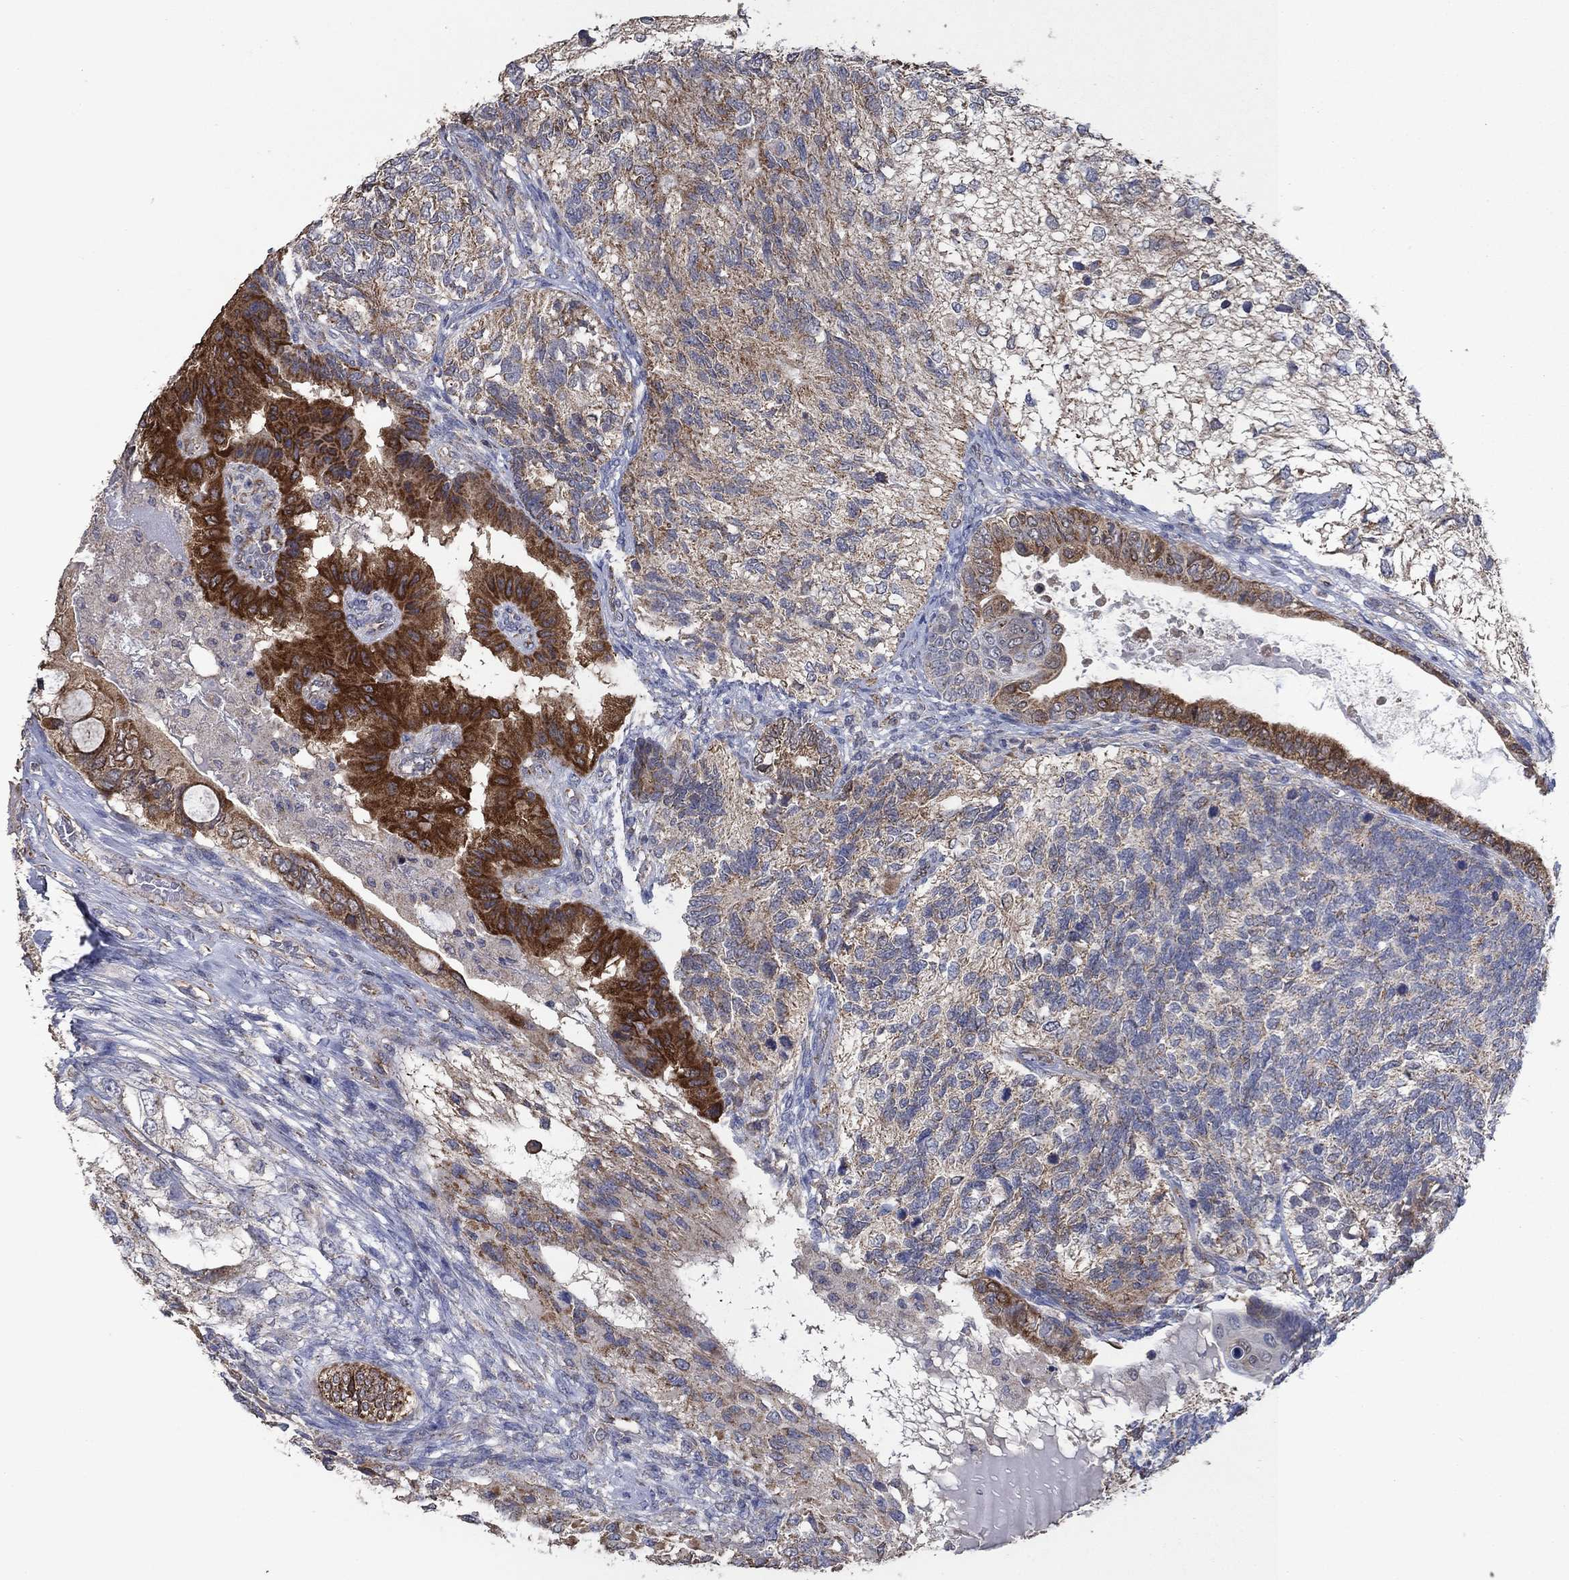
{"staining": {"intensity": "strong", "quantity": "25%-75%", "location": "cytoplasmic/membranous"}, "tissue": "testis cancer", "cell_type": "Tumor cells", "image_type": "cancer", "snomed": [{"axis": "morphology", "description": "Seminoma, NOS"}, {"axis": "morphology", "description": "Carcinoma, Embryonal, NOS"}, {"axis": "topography", "description": "Testis"}], "caption": "This image reveals IHC staining of testis cancer, with high strong cytoplasmic/membranous staining in about 25%-75% of tumor cells.", "gene": "HID1", "patient": {"sex": "male", "age": 41}}